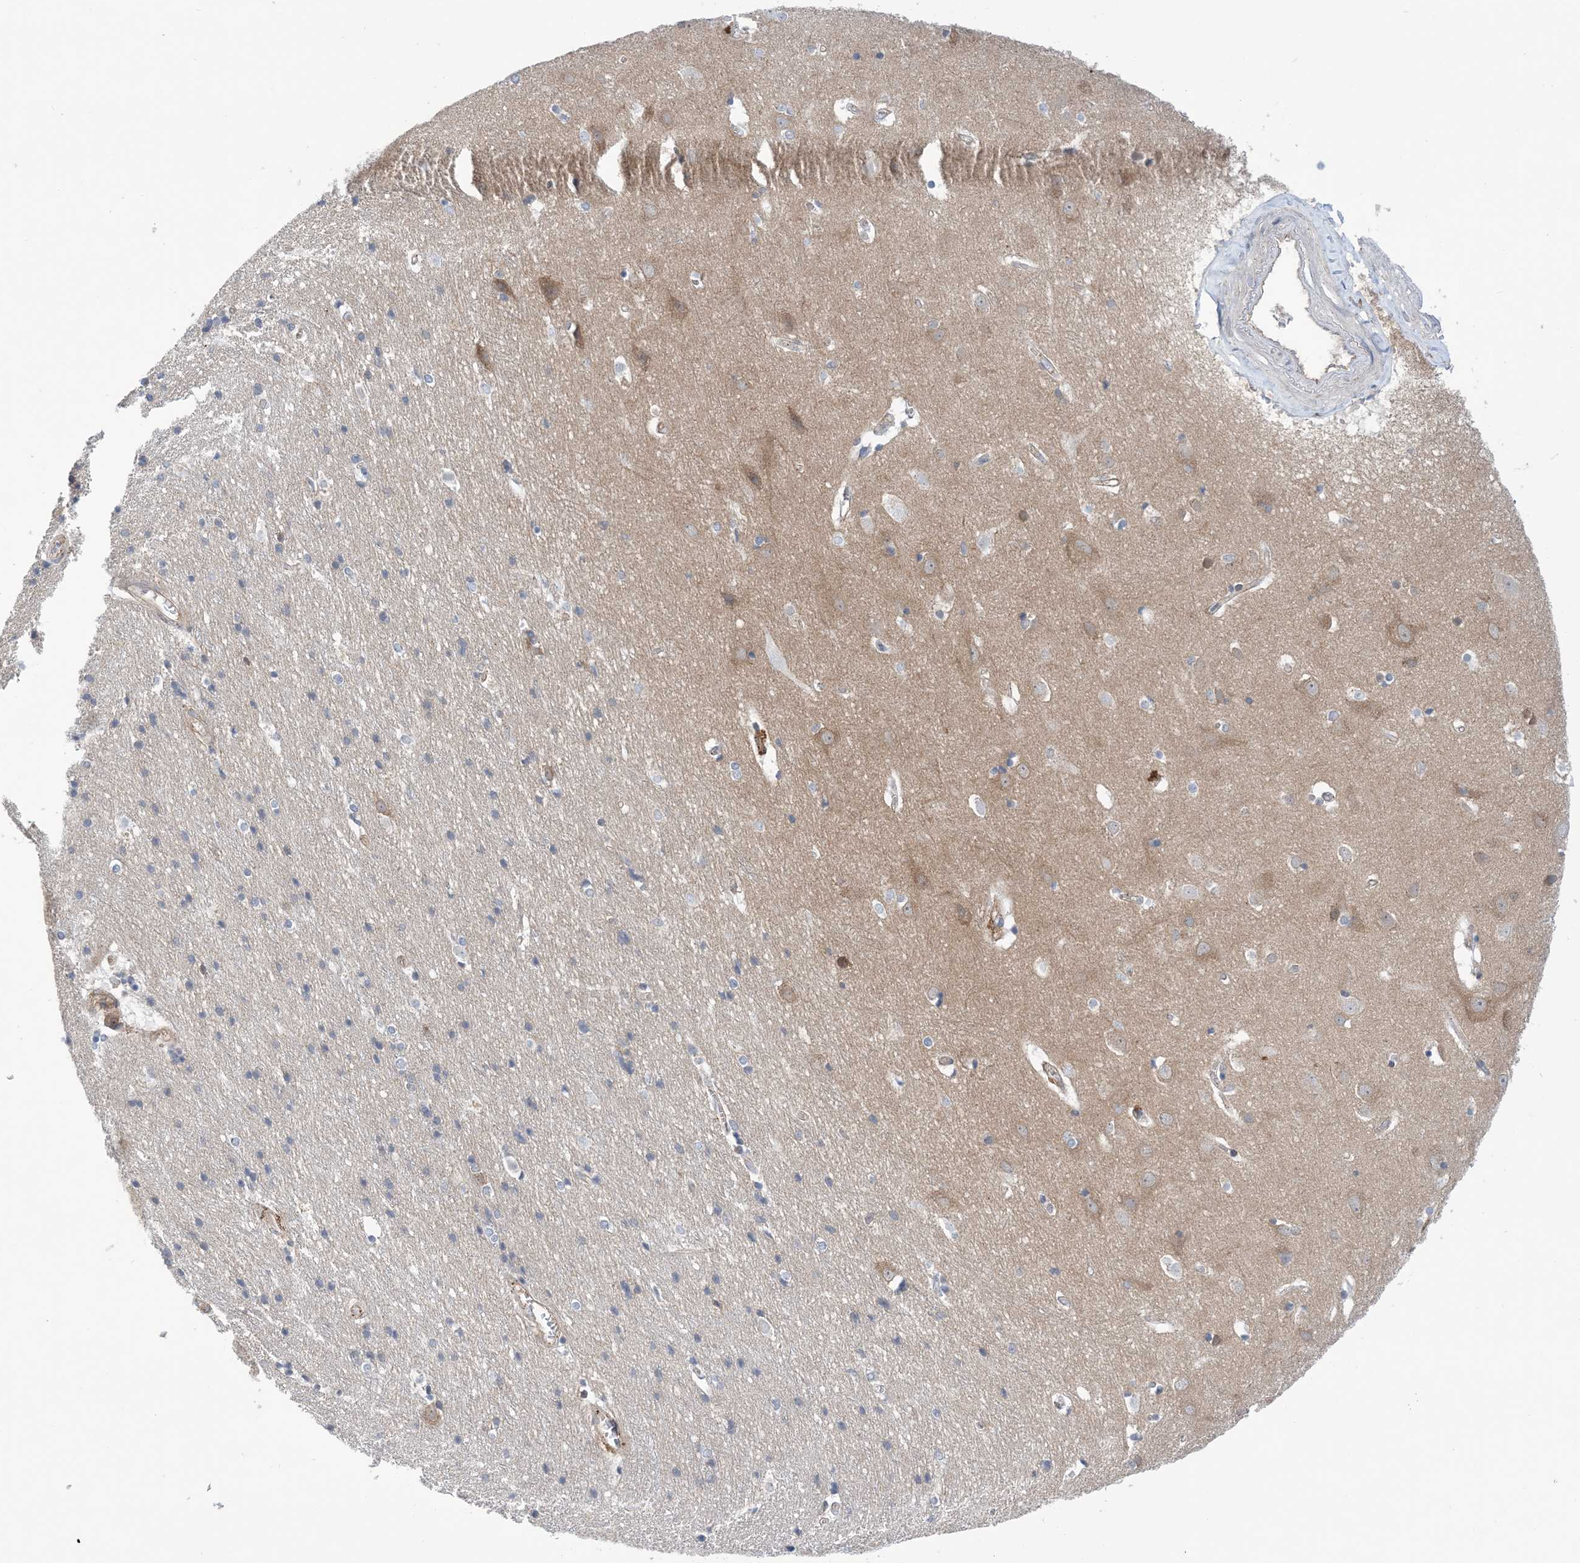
{"staining": {"intensity": "weak", "quantity": ">75%", "location": "cytoplasmic/membranous"}, "tissue": "cerebral cortex", "cell_type": "Endothelial cells", "image_type": "normal", "snomed": [{"axis": "morphology", "description": "Normal tissue, NOS"}, {"axis": "topography", "description": "Cerebral cortex"}], "caption": "Unremarkable cerebral cortex displays weak cytoplasmic/membranous expression in about >75% of endothelial cells, visualized by immunohistochemistry. The protein is shown in brown color, while the nuclei are stained blue.", "gene": "EHBP1", "patient": {"sex": "male", "age": 54}}